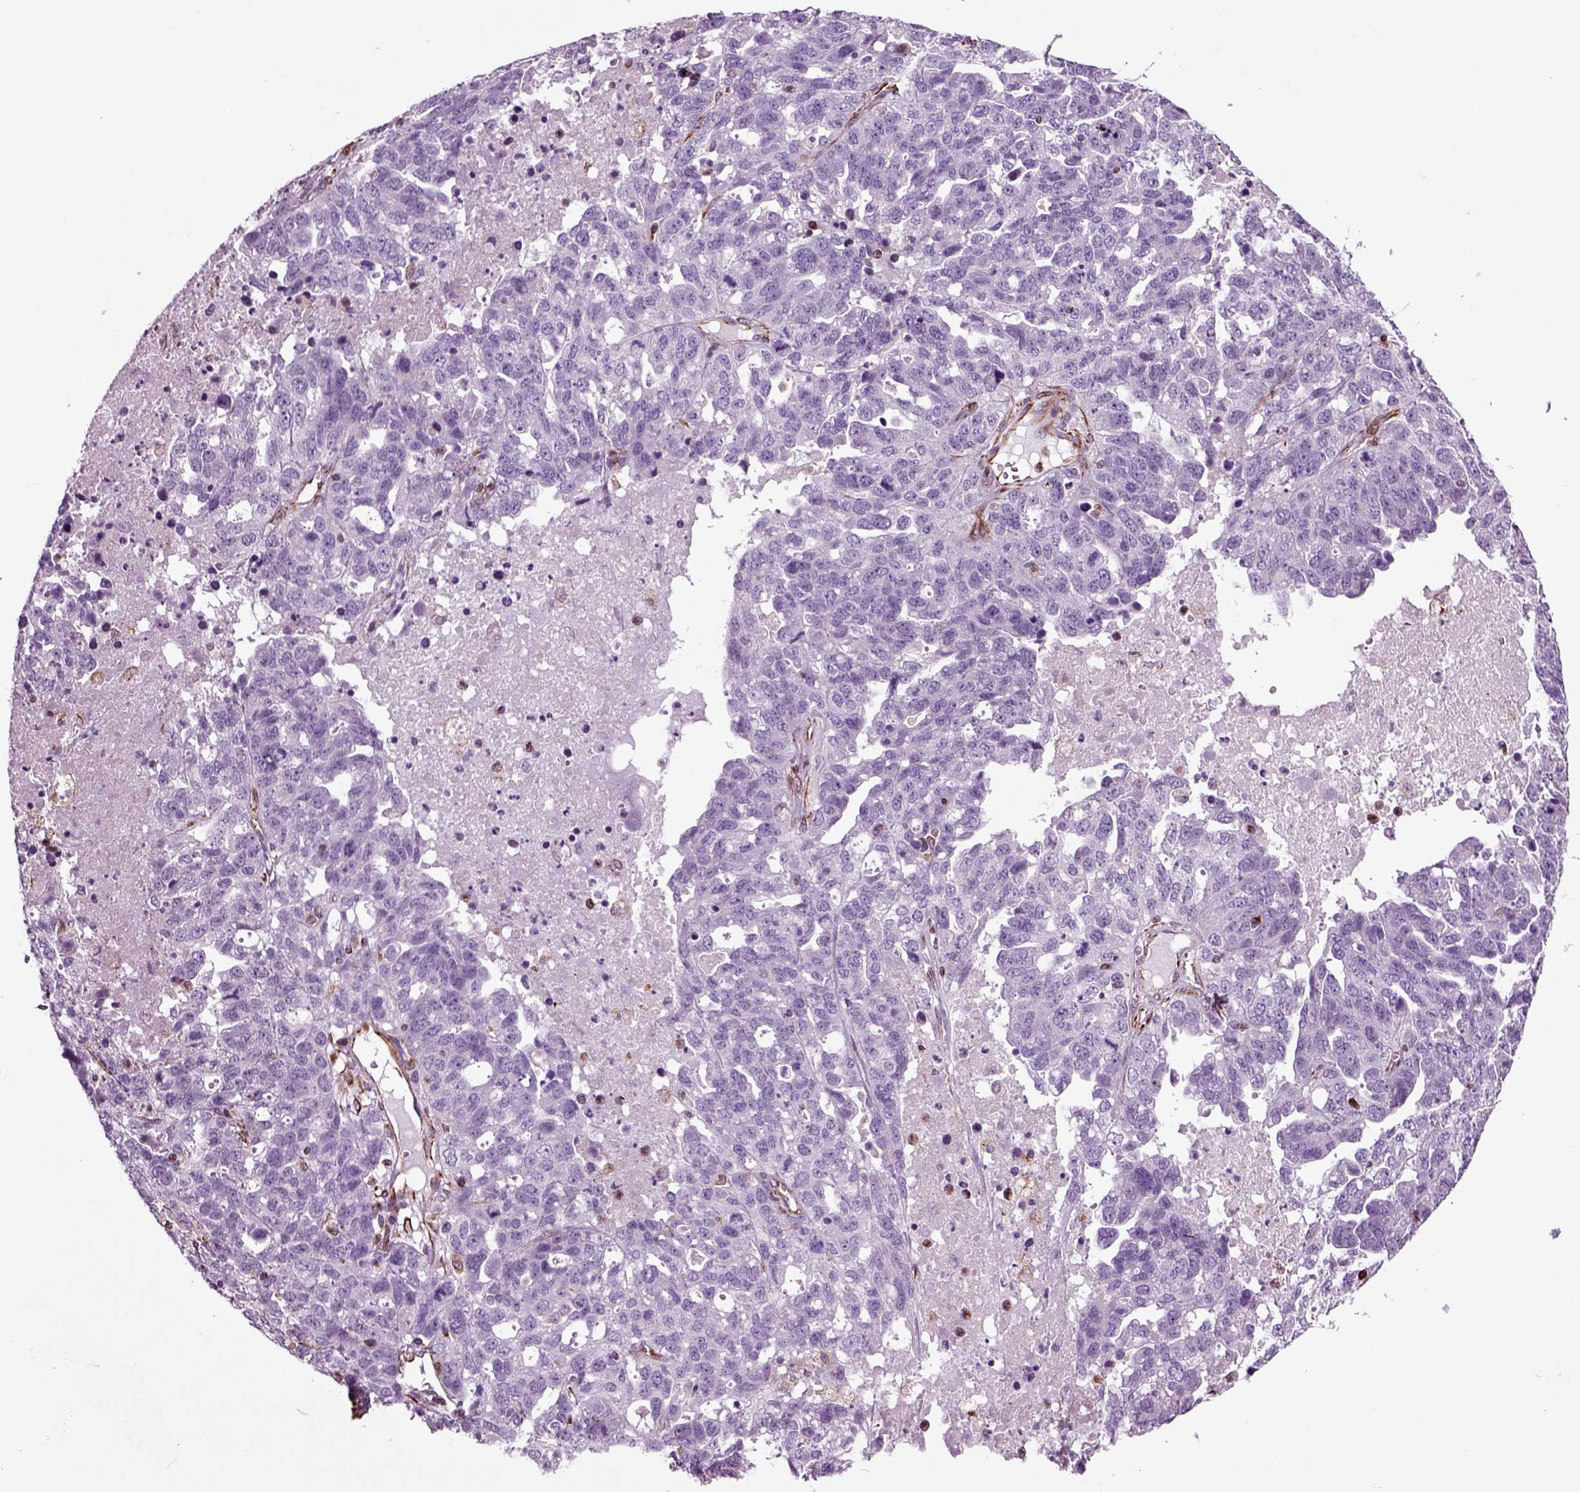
{"staining": {"intensity": "negative", "quantity": "none", "location": "none"}, "tissue": "ovarian cancer", "cell_type": "Tumor cells", "image_type": "cancer", "snomed": [{"axis": "morphology", "description": "Cystadenocarcinoma, serous, NOS"}, {"axis": "topography", "description": "Ovary"}], "caption": "High magnification brightfield microscopy of ovarian serous cystadenocarcinoma stained with DAB (3,3'-diaminobenzidine) (brown) and counterstained with hematoxylin (blue): tumor cells show no significant staining. Nuclei are stained in blue.", "gene": "ACER3", "patient": {"sex": "female", "age": 71}}